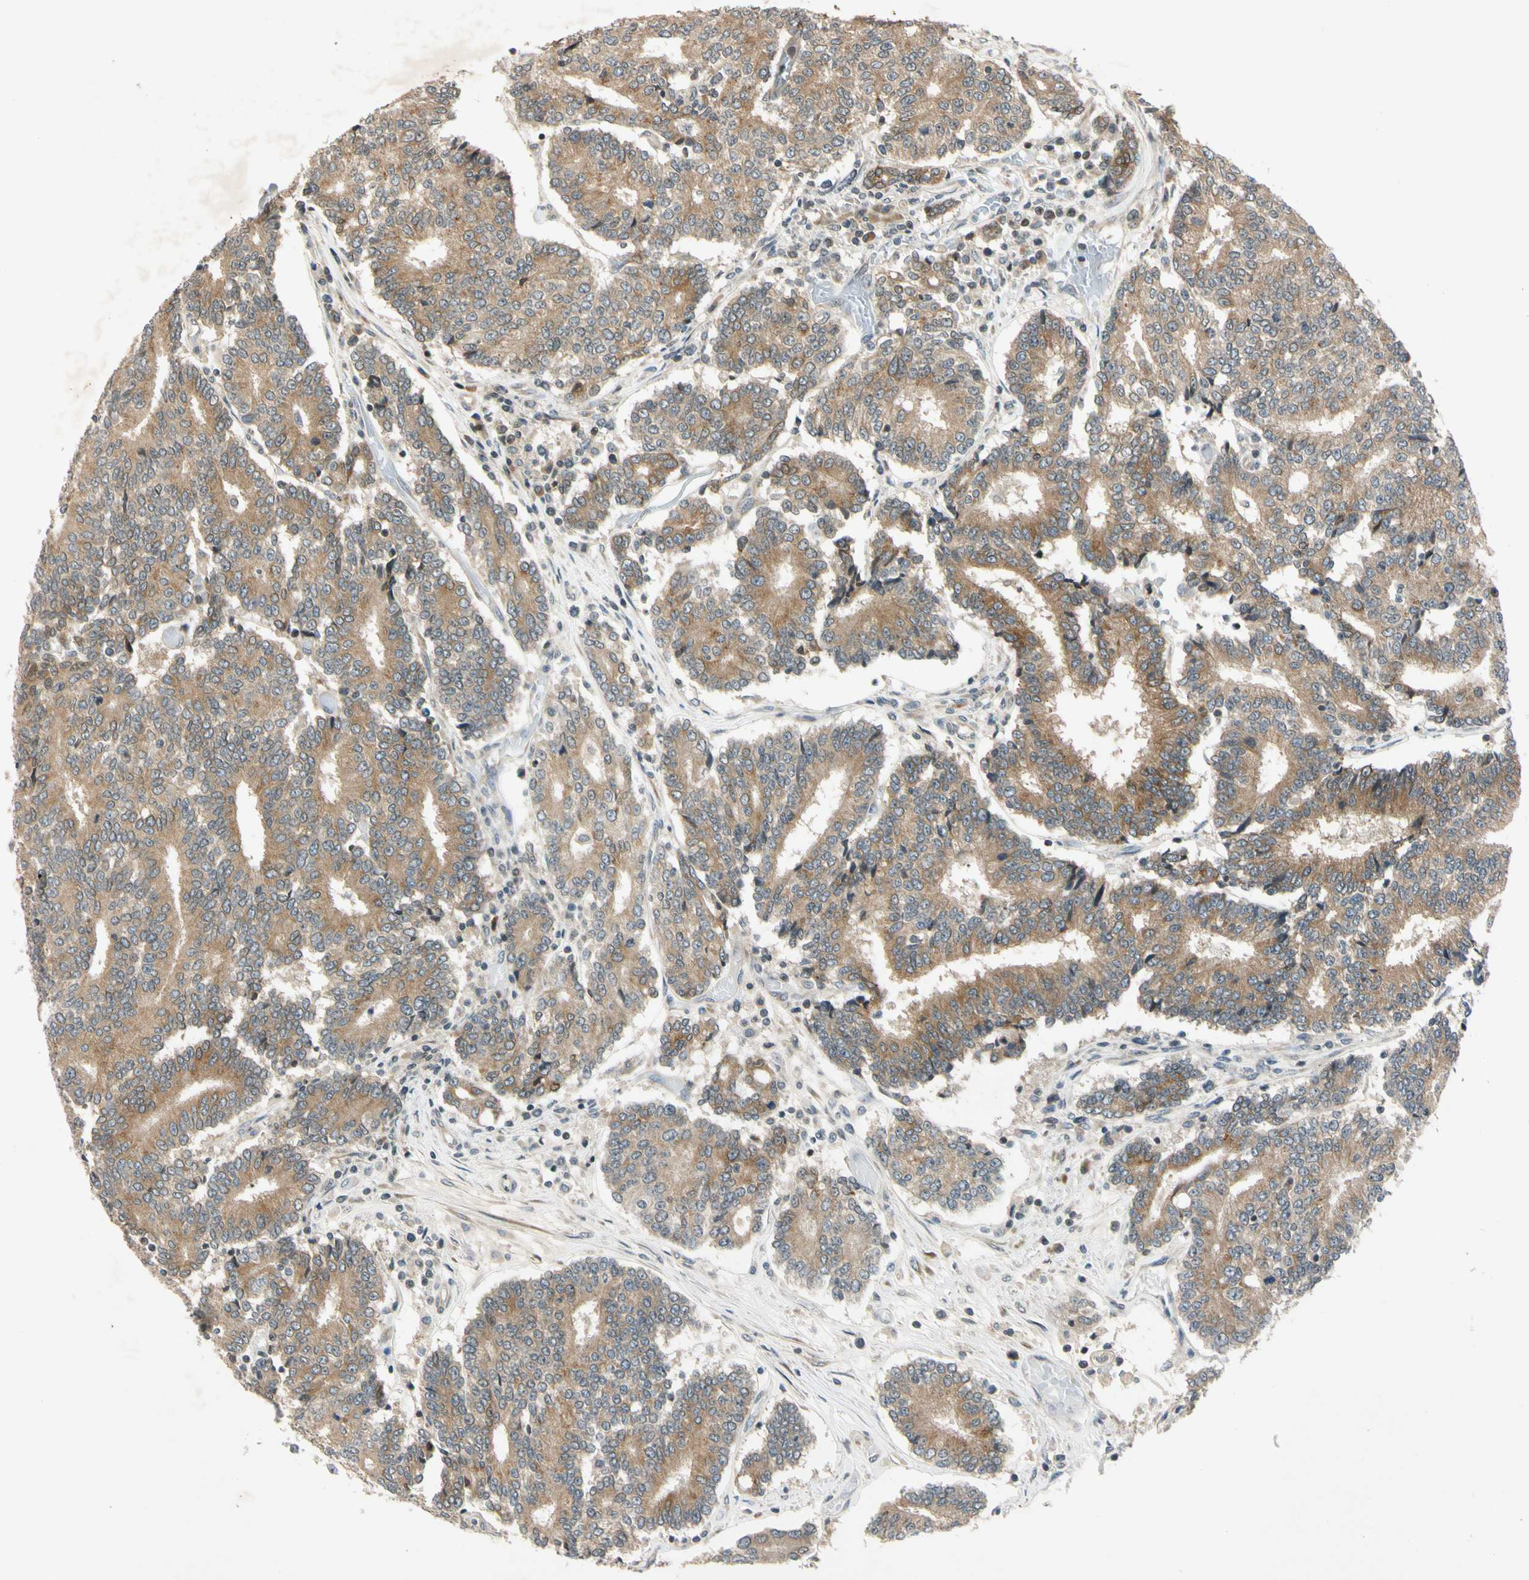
{"staining": {"intensity": "strong", "quantity": ">75%", "location": "cytoplasmic/membranous"}, "tissue": "prostate cancer", "cell_type": "Tumor cells", "image_type": "cancer", "snomed": [{"axis": "morphology", "description": "Normal tissue, NOS"}, {"axis": "morphology", "description": "Adenocarcinoma, High grade"}, {"axis": "topography", "description": "Prostate"}, {"axis": "topography", "description": "Seminal veicle"}], "caption": "High-grade adenocarcinoma (prostate) stained with DAB (3,3'-diaminobenzidine) immunohistochemistry exhibits high levels of strong cytoplasmic/membranous positivity in approximately >75% of tumor cells. (brown staining indicates protein expression, while blue staining denotes nuclei).", "gene": "RPS6KB2", "patient": {"sex": "male", "age": 55}}